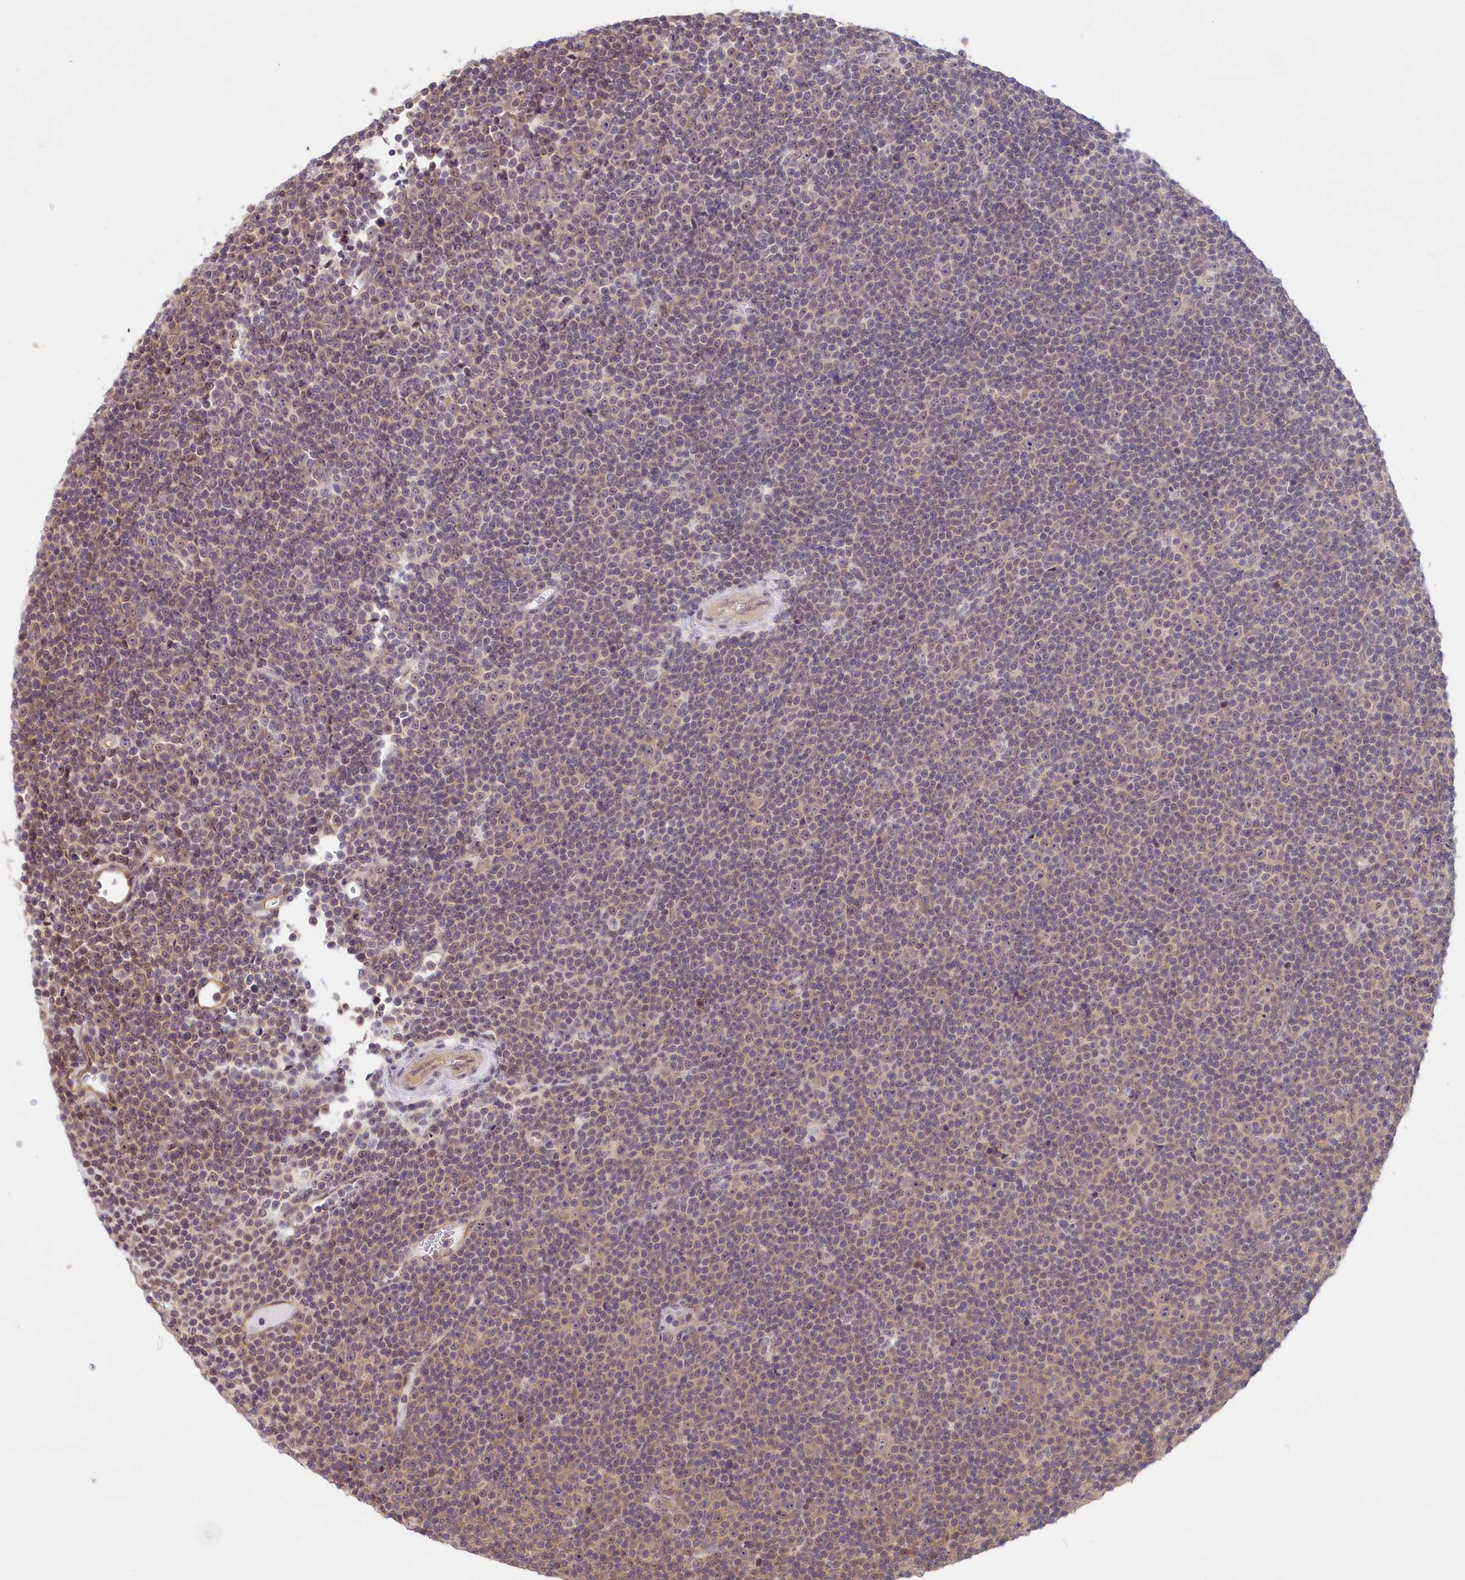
{"staining": {"intensity": "weak", "quantity": "25%-75%", "location": "cytoplasmic/membranous"}, "tissue": "lymphoma", "cell_type": "Tumor cells", "image_type": "cancer", "snomed": [{"axis": "morphology", "description": "Malignant lymphoma, non-Hodgkin's type, Low grade"}, {"axis": "topography", "description": "Lymph node"}], "caption": "High-power microscopy captured an IHC photomicrograph of lymphoma, revealing weak cytoplasmic/membranous positivity in about 25%-75% of tumor cells.", "gene": "C19orf44", "patient": {"sex": "female", "age": 67}}